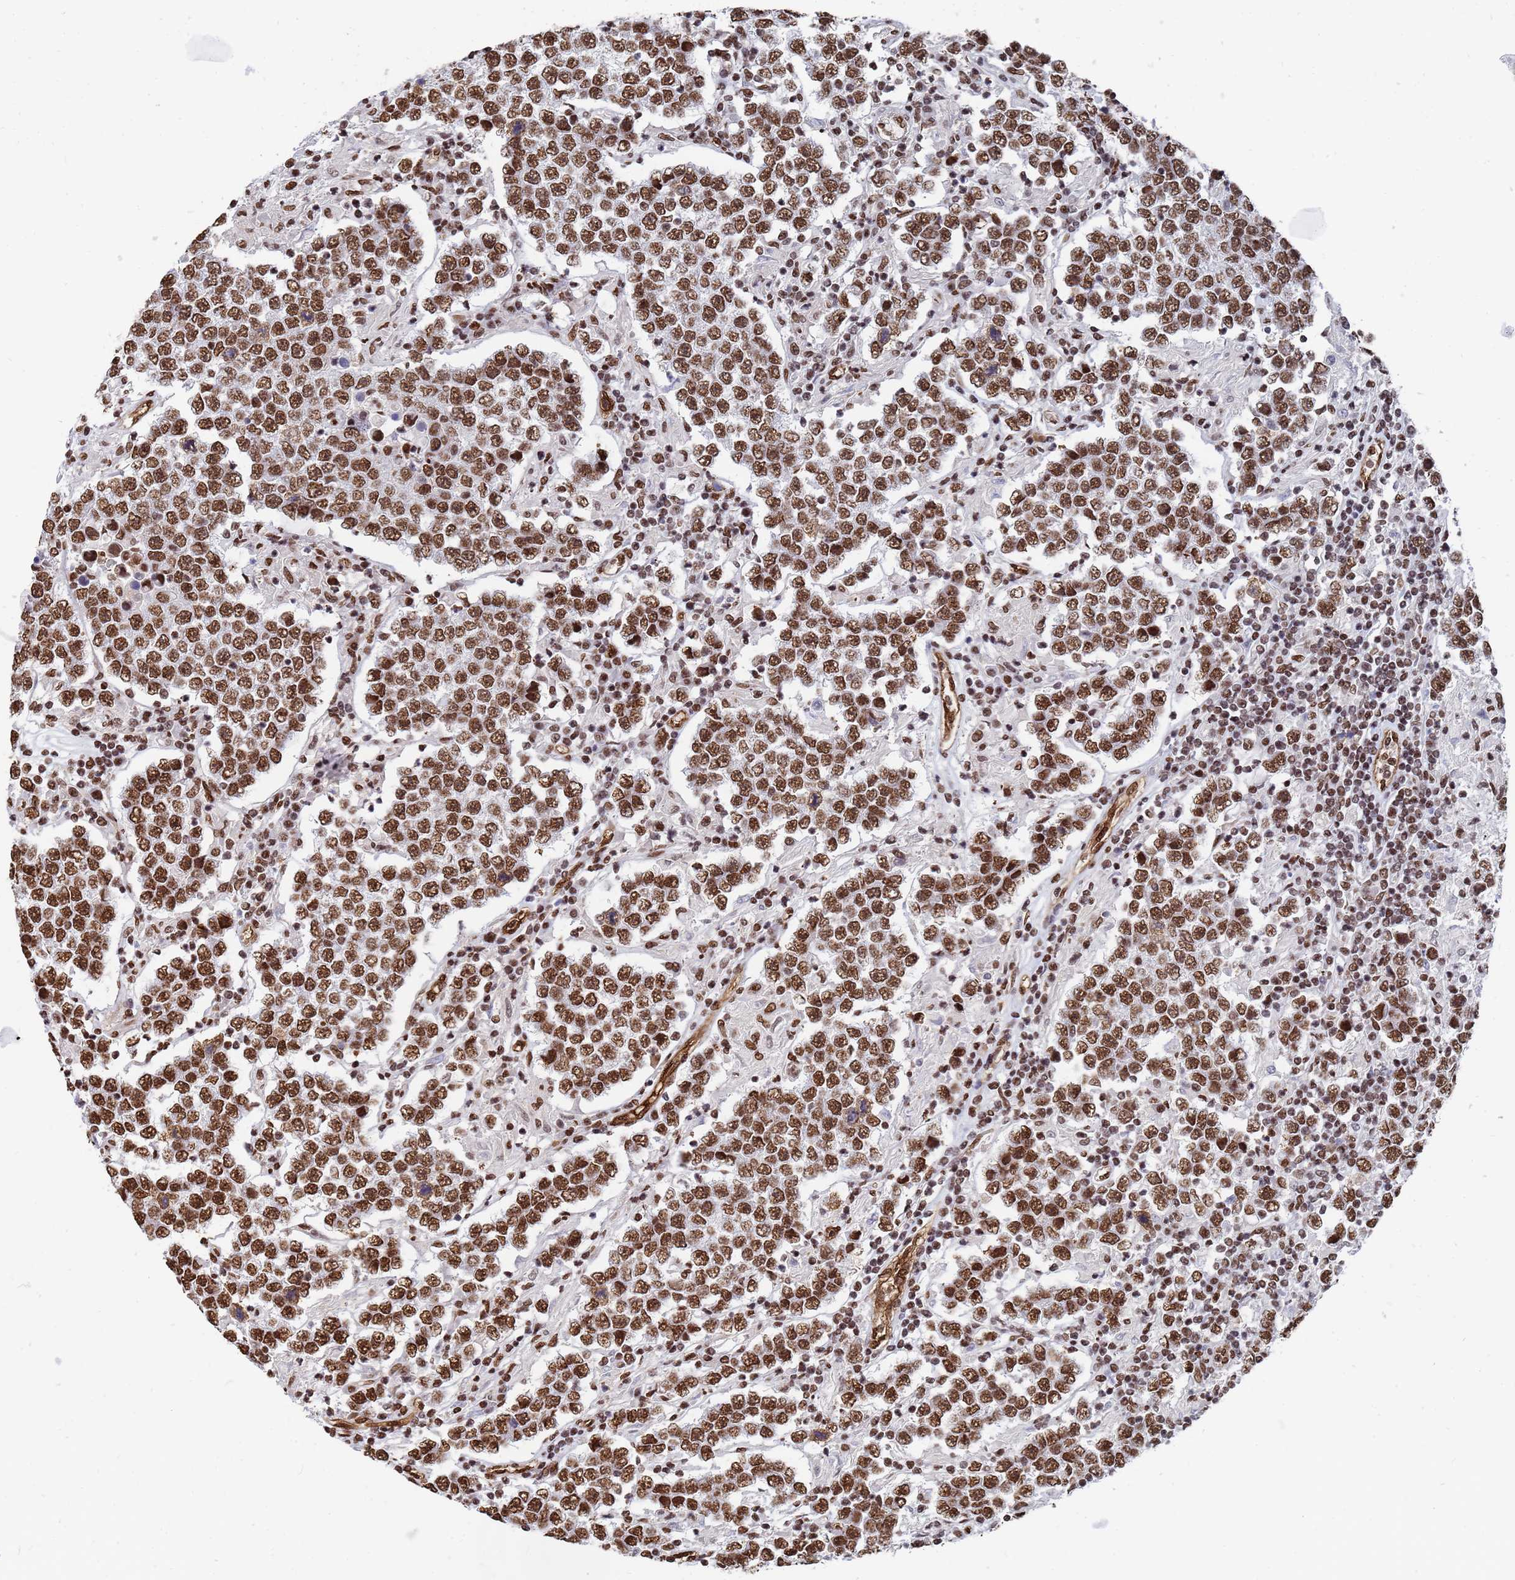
{"staining": {"intensity": "strong", "quantity": ">75%", "location": "nuclear"}, "tissue": "testis cancer", "cell_type": "Tumor cells", "image_type": "cancer", "snomed": [{"axis": "morphology", "description": "Normal tissue, NOS"}, {"axis": "morphology", "description": "Urothelial carcinoma, High grade"}, {"axis": "morphology", "description": "Seminoma, NOS"}, {"axis": "morphology", "description": "Carcinoma, Embryonal, NOS"}, {"axis": "topography", "description": "Urinary bladder"}, {"axis": "topography", "description": "Testis"}], "caption": "Immunohistochemistry (IHC) histopathology image of neoplastic tissue: testis embryonal carcinoma stained using immunohistochemistry (IHC) reveals high levels of strong protein expression localized specifically in the nuclear of tumor cells, appearing as a nuclear brown color.", "gene": "RAVER2", "patient": {"sex": "male", "age": 41}}